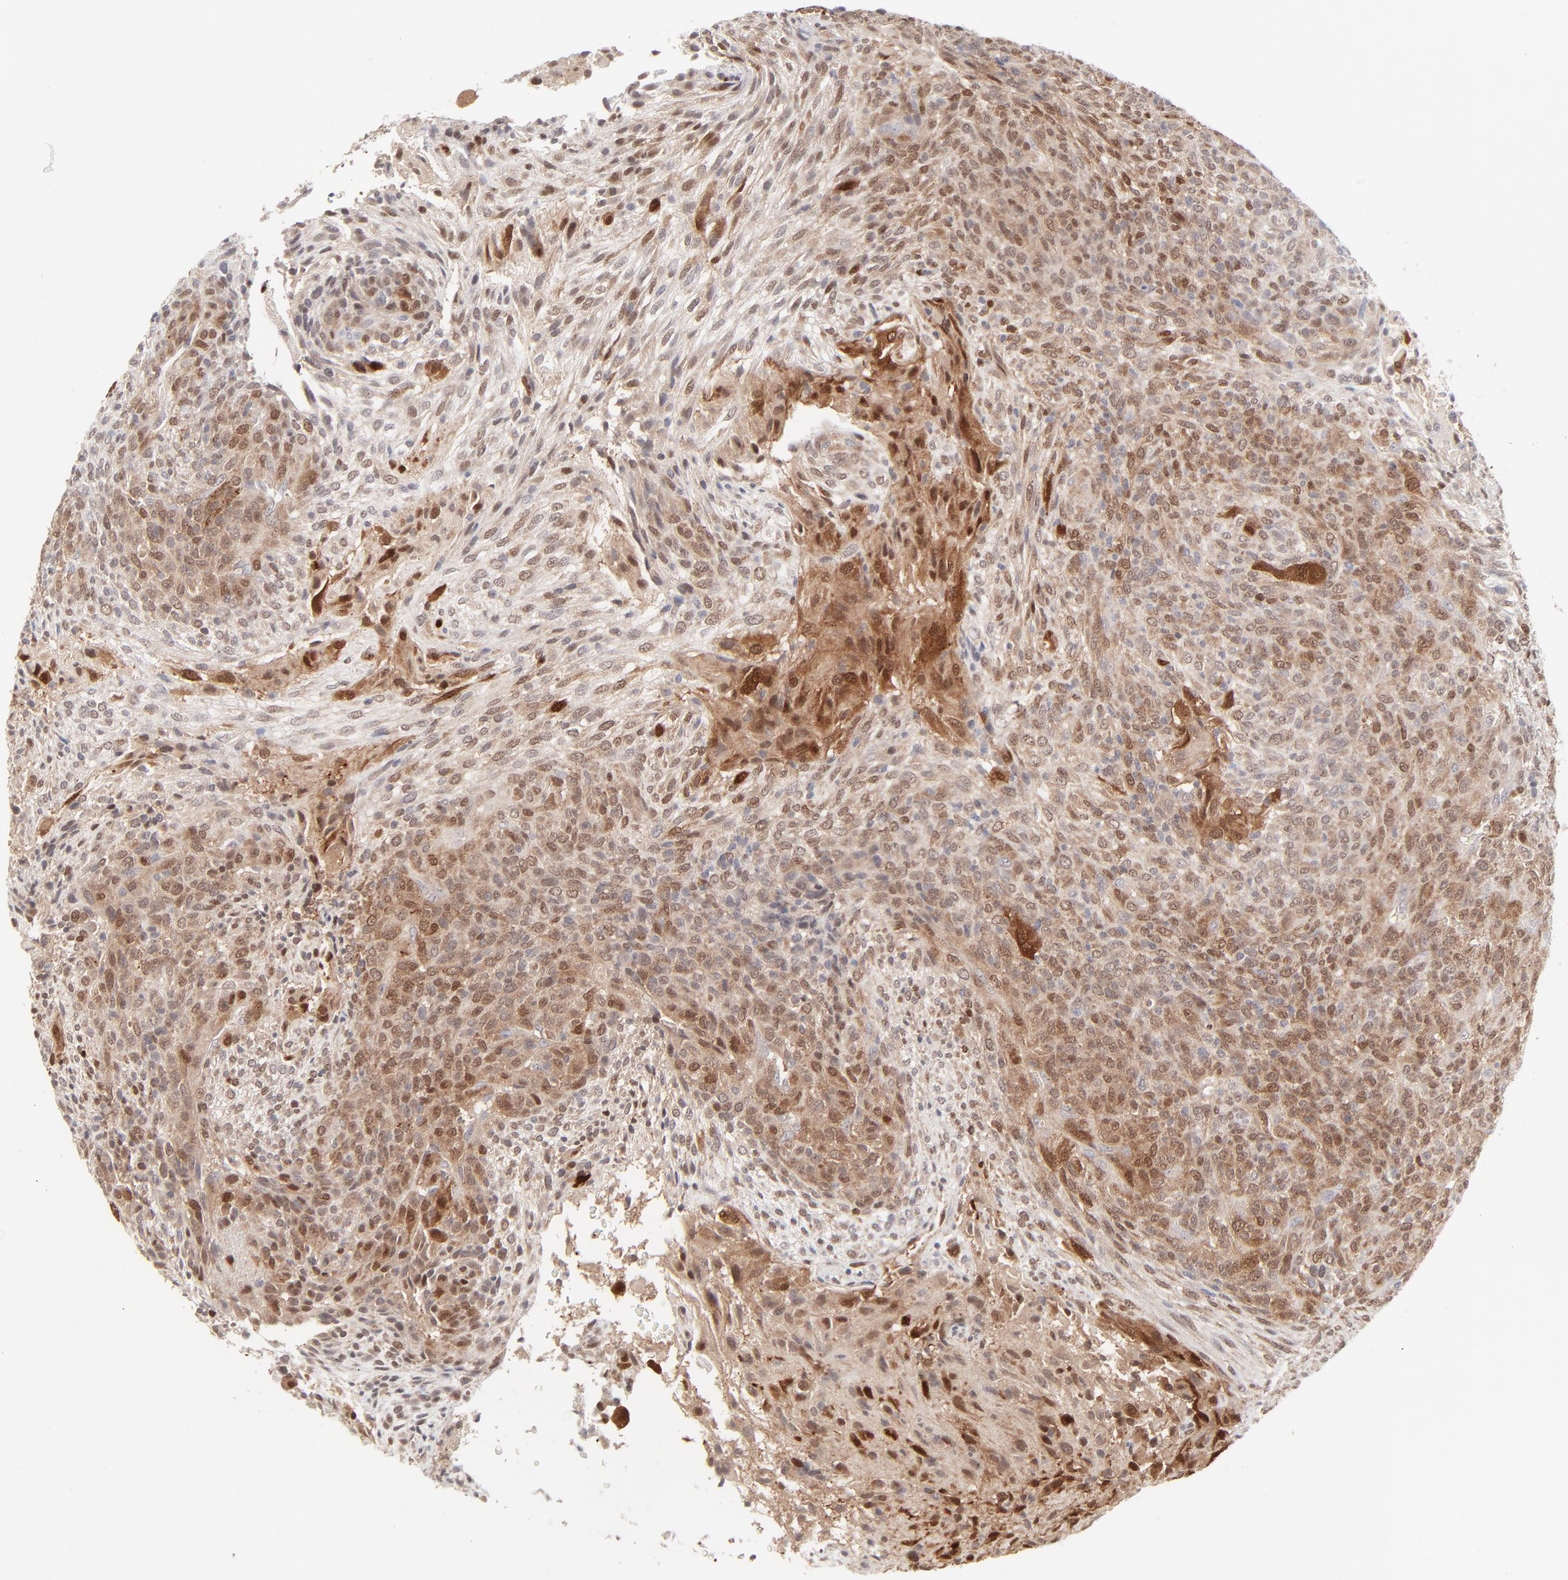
{"staining": {"intensity": "weak", "quantity": "25%-75%", "location": "nuclear"}, "tissue": "glioma", "cell_type": "Tumor cells", "image_type": "cancer", "snomed": [{"axis": "morphology", "description": "Glioma, malignant, High grade"}, {"axis": "topography", "description": "Cerebral cortex"}], "caption": "This image displays immunohistochemistry staining of human malignant glioma (high-grade), with low weak nuclear staining in about 25%-75% of tumor cells.", "gene": "CDK6", "patient": {"sex": "female", "age": 55}}